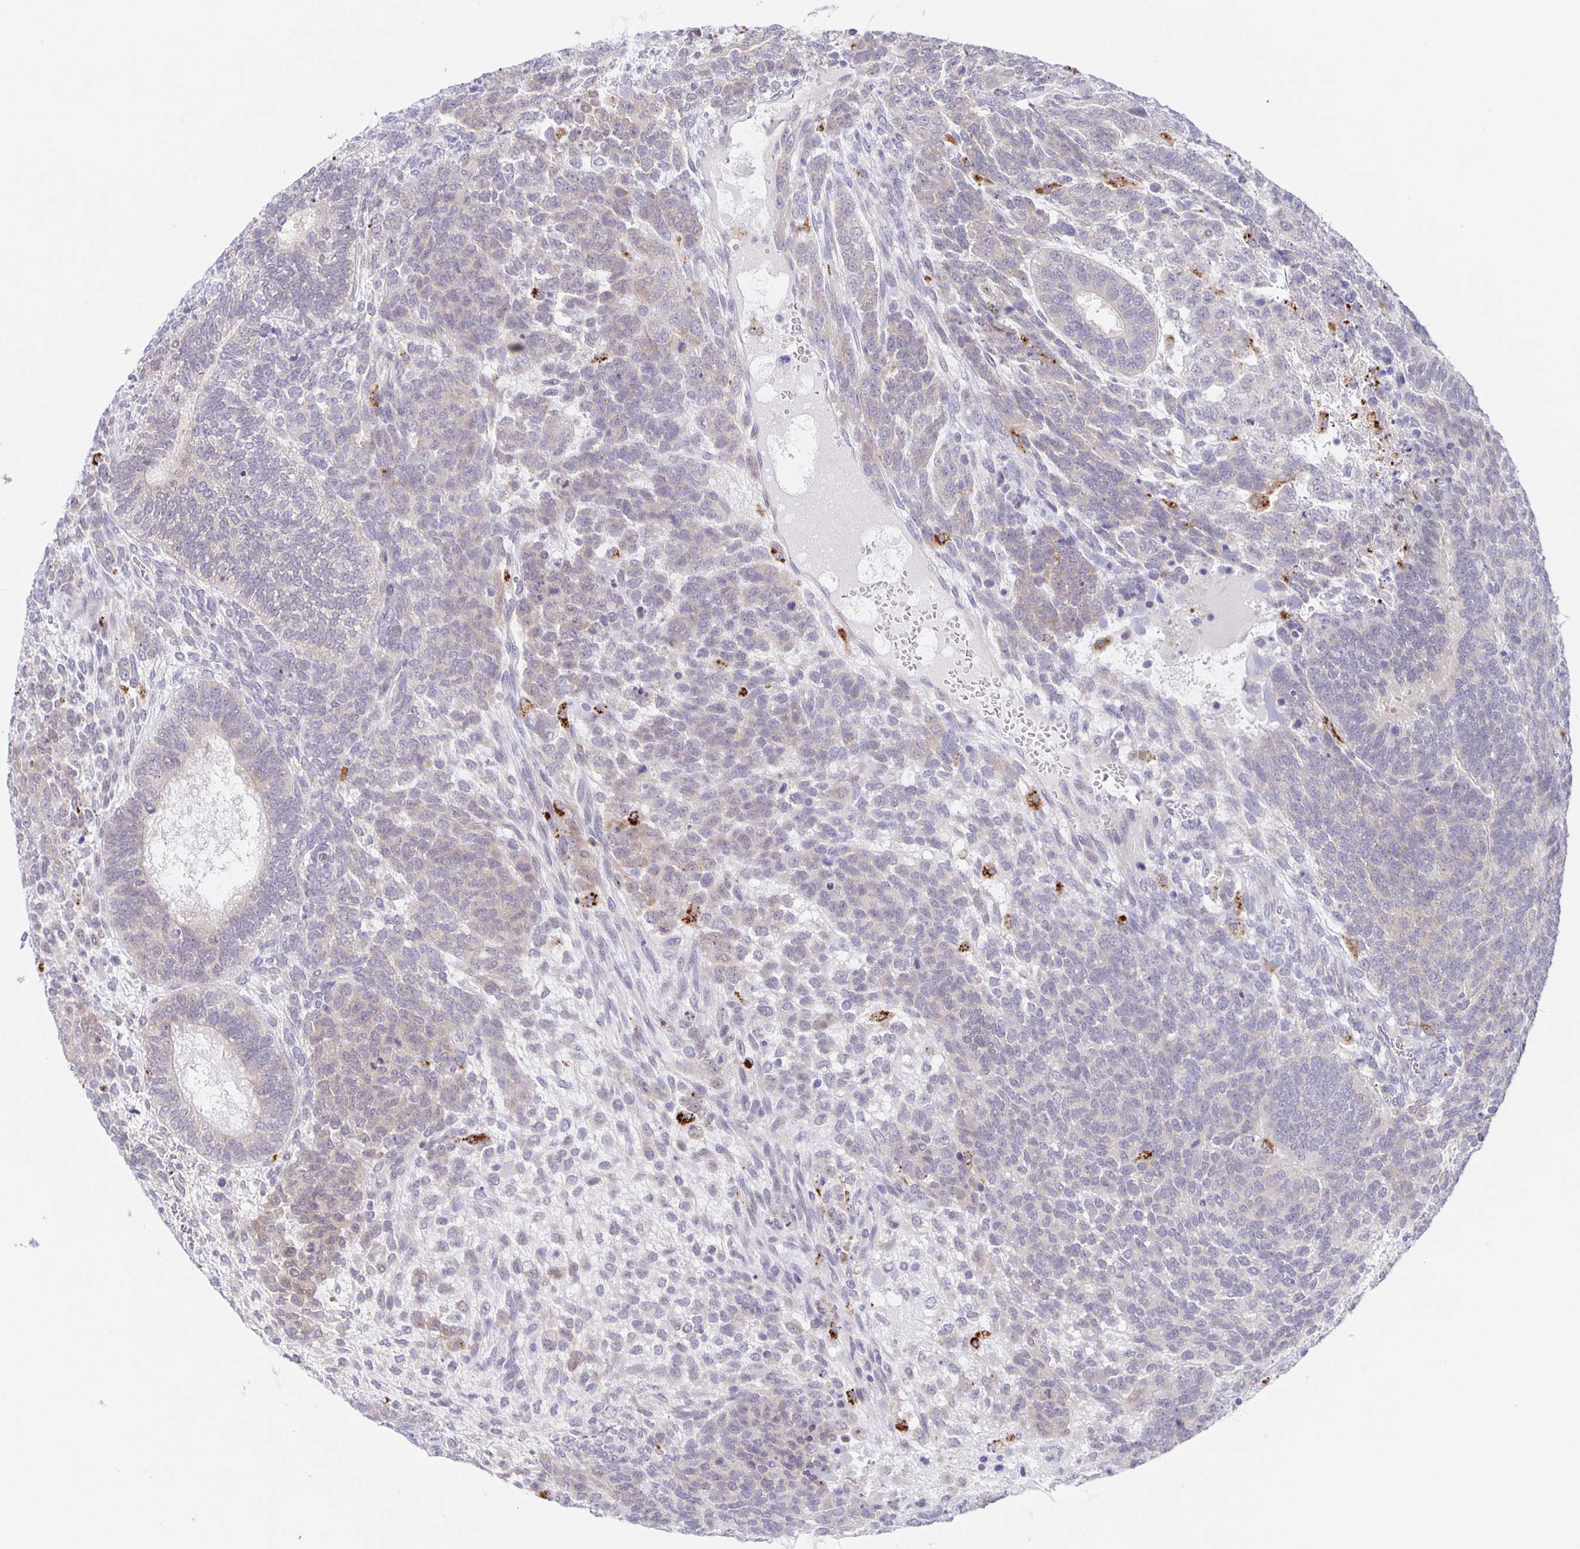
{"staining": {"intensity": "negative", "quantity": "none", "location": "none"}, "tissue": "testis cancer", "cell_type": "Tumor cells", "image_type": "cancer", "snomed": [{"axis": "morphology", "description": "Normal tissue, NOS"}, {"axis": "morphology", "description": "Carcinoma, Embryonal, NOS"}, {"axis": "topography", "description": "Testis"}, {"axis": "topography", "description": "Epididymis"}], "caption": "A photomicrograph of human embryonal carcinoma (testis) is negative for staining in tumor cells. The staining is performed using DAB brown chromogen with nuclei counter-stained in using hematoxylin.", "gene": "LIPA", "patient": {"sex": "male", "age": 23}}